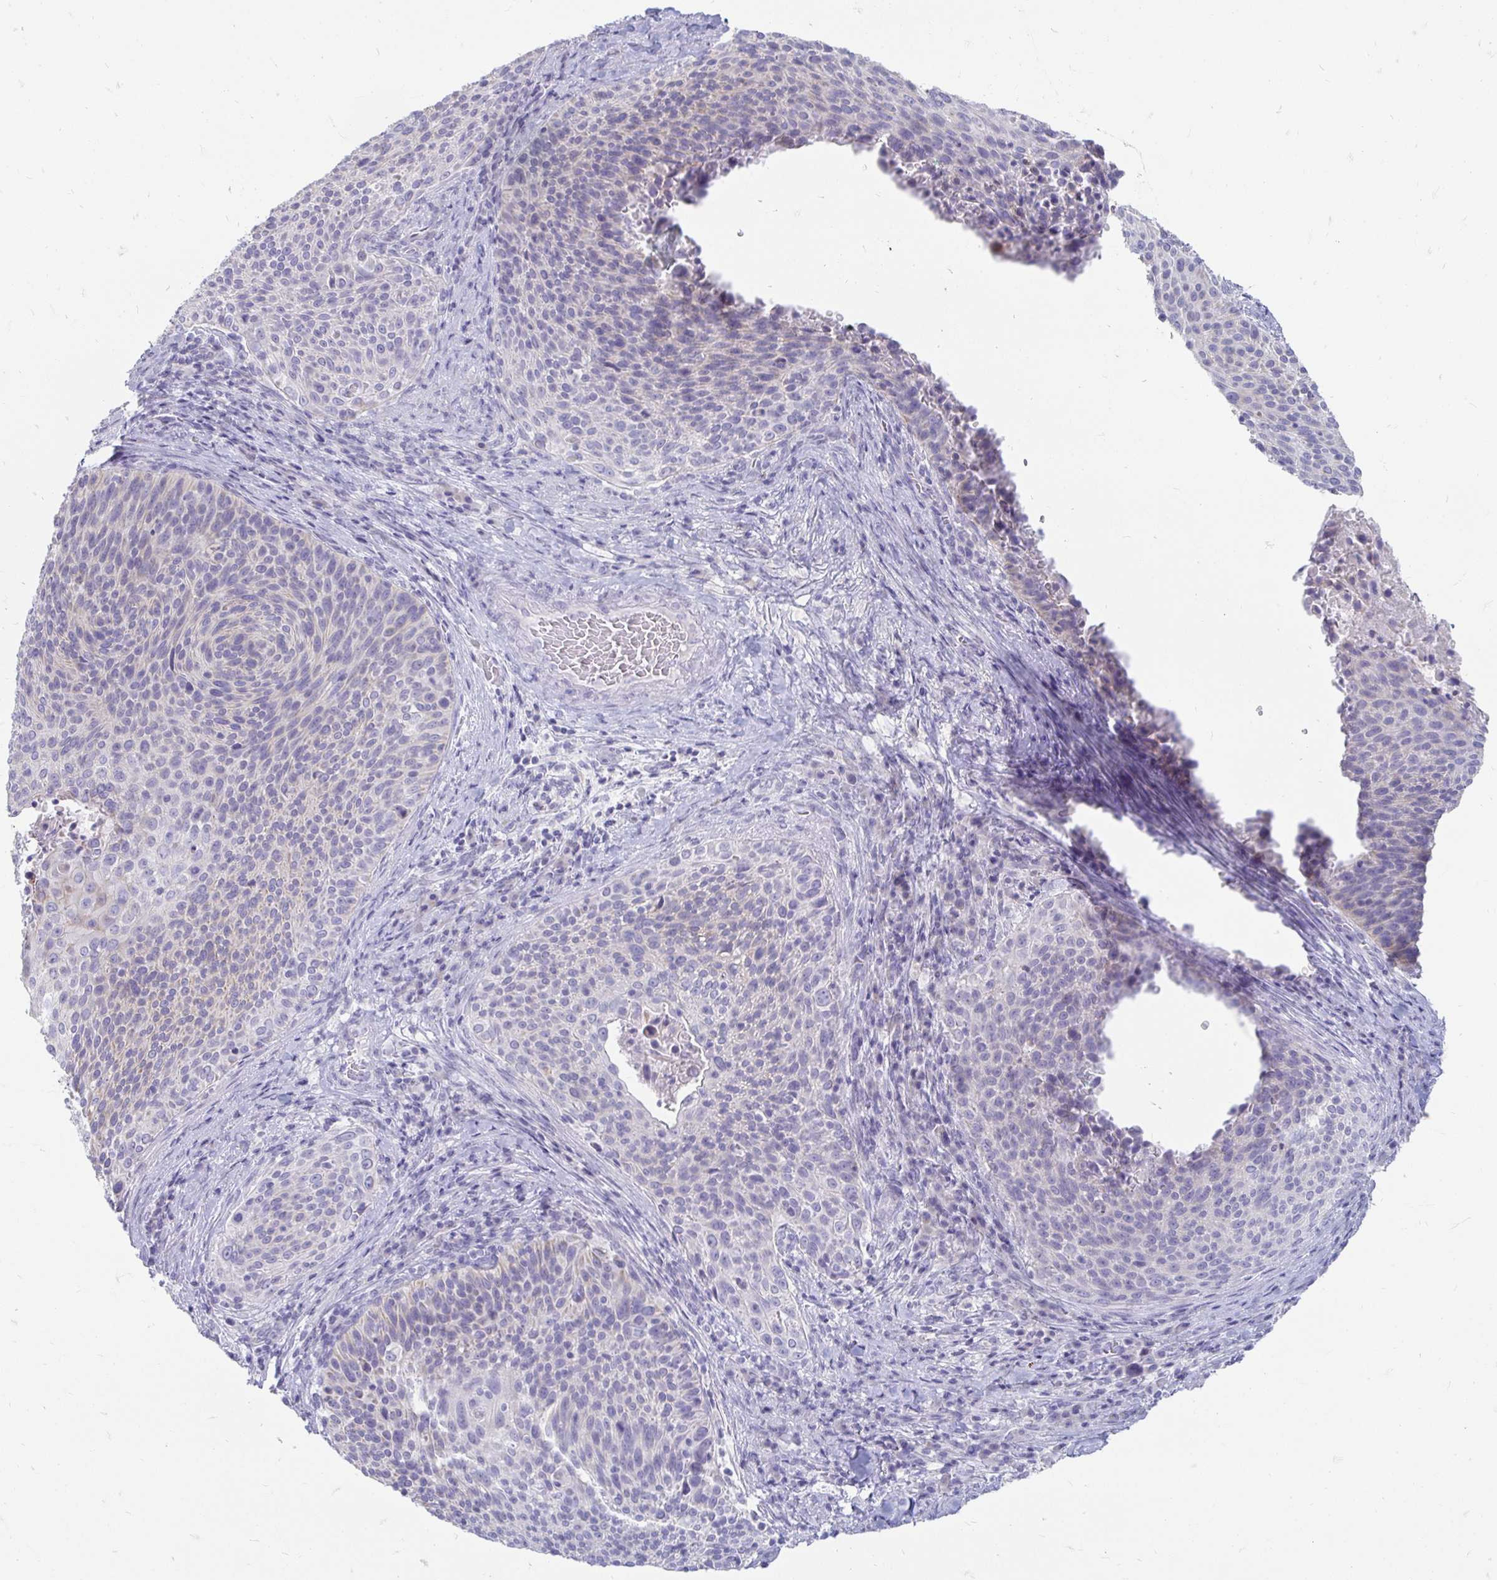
{"staining": {"intensity": "negative", "quantity": "none", "location": "none"}, "tissue": "cervical cancer", "cell_type": "Tumor cells", "image_type": "cancer", "snomed": [{"axis": "morphology", "description": "Squamous cell carcinoma, NOS"}, {"axis": "topography", "description": "Cervix"}], "caption": "The histopathology image displays no staining of tumor cells in cervical cancer (squamous cell carcinoma).", "gene": "PEG10", "patient": {"sex": "female", "age": 31}}